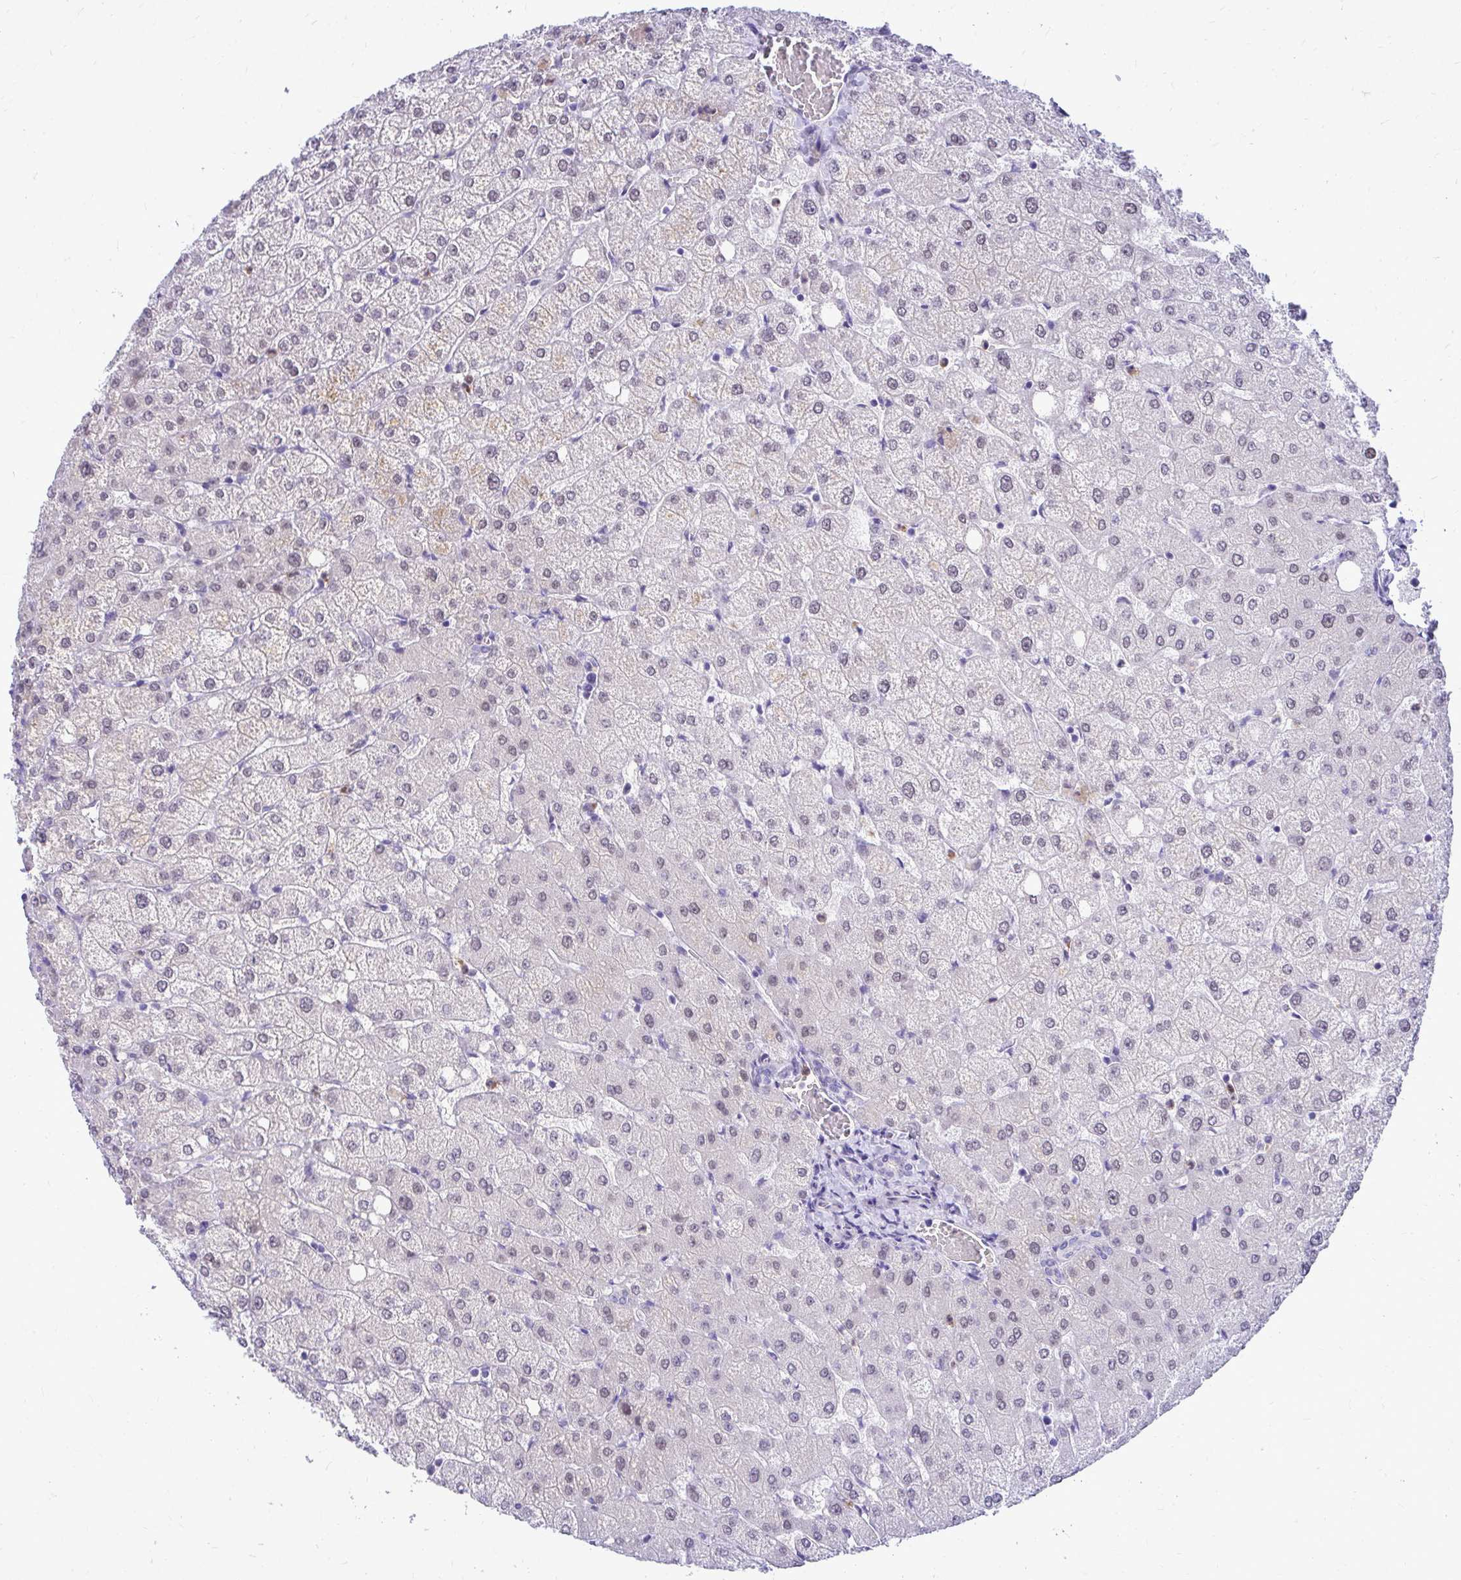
{"staining": {"intensity": "negative", "quantity": "none", "location": "none"}, "tissue": "liver", "cell_type": "Cholangiocytes", "image_type": "normal", "snomed": [{"axis": "morphology", "description": "Normal tissue, NOS"}, {"axis": "topography", "description": "Liver"}], "caption": "Immunohistochemistry (IHC) micrograph of benign liver: human liver stained with DAB (3,3'-diaminobenzidine) displays no significant protein positivity in cholangiocytes. (DAB (3,3'-diaminobenzidine) immunohistochemistry (IHC) visualized using brightfield microscopy, high magnification).", "gene": "ZSWIM9", "patient": {"sex": "female", "age": 54}}